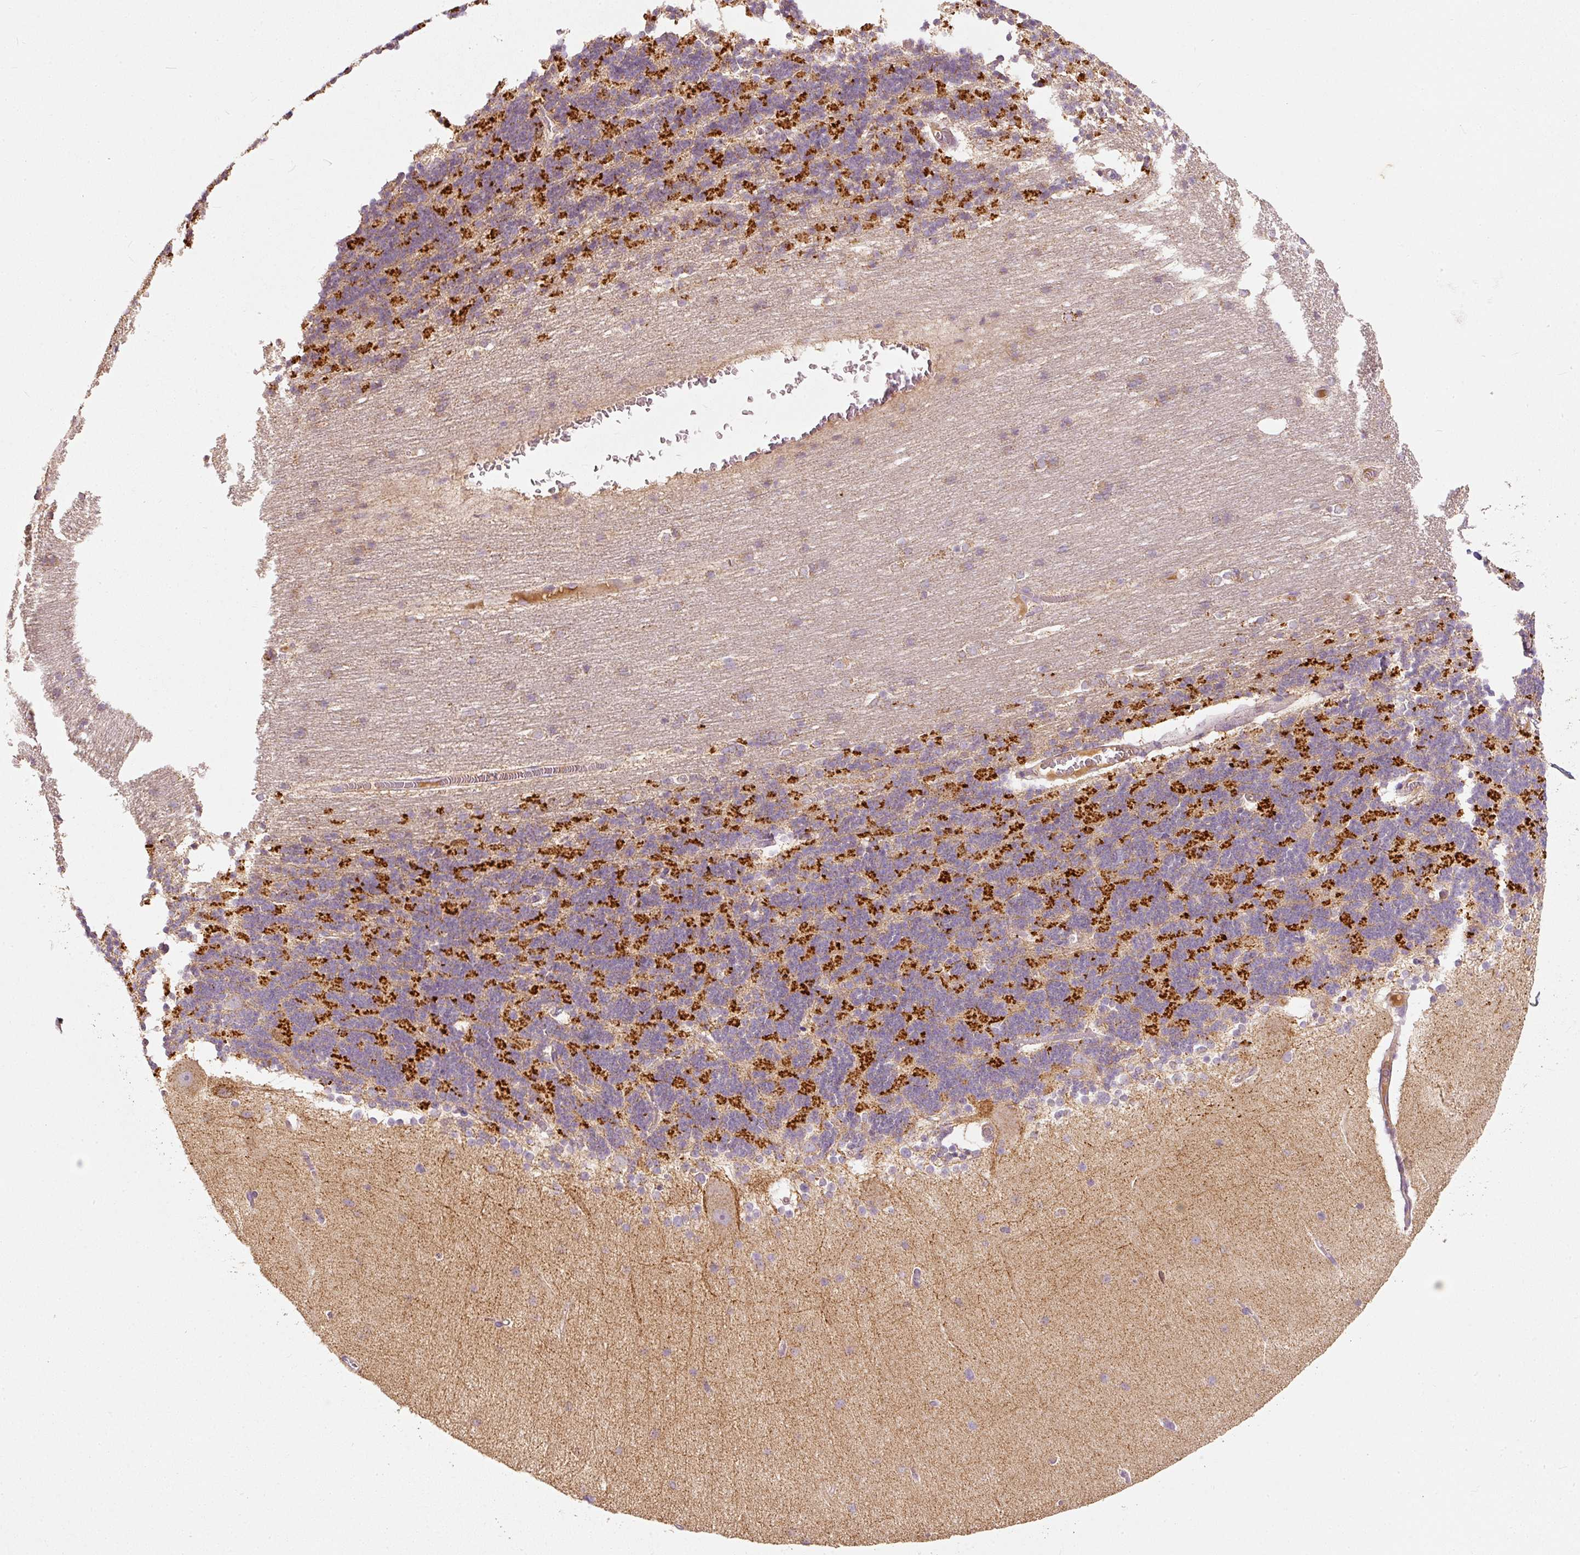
{"staining": {"intensity": "strong", "quantity": "25%-75%", "location": "cytoplasmic/membranous"}, "tissue": "cerebellum", "cell_type": "Cells in granular layer", "image_type": "normal", "snomed": [{"axis": "morphology", "description": "Normal tissue, NOS"}, {"axis": "topography", "description": "Cerebellum"}], "caption": "Cells in granular layer display strong cytoplasmic/membranous staining in approximately 25%-75% of cells in normal cerebellum.", "gene": "PSENEN", "patient": {"sex": "female", "age": 54}}